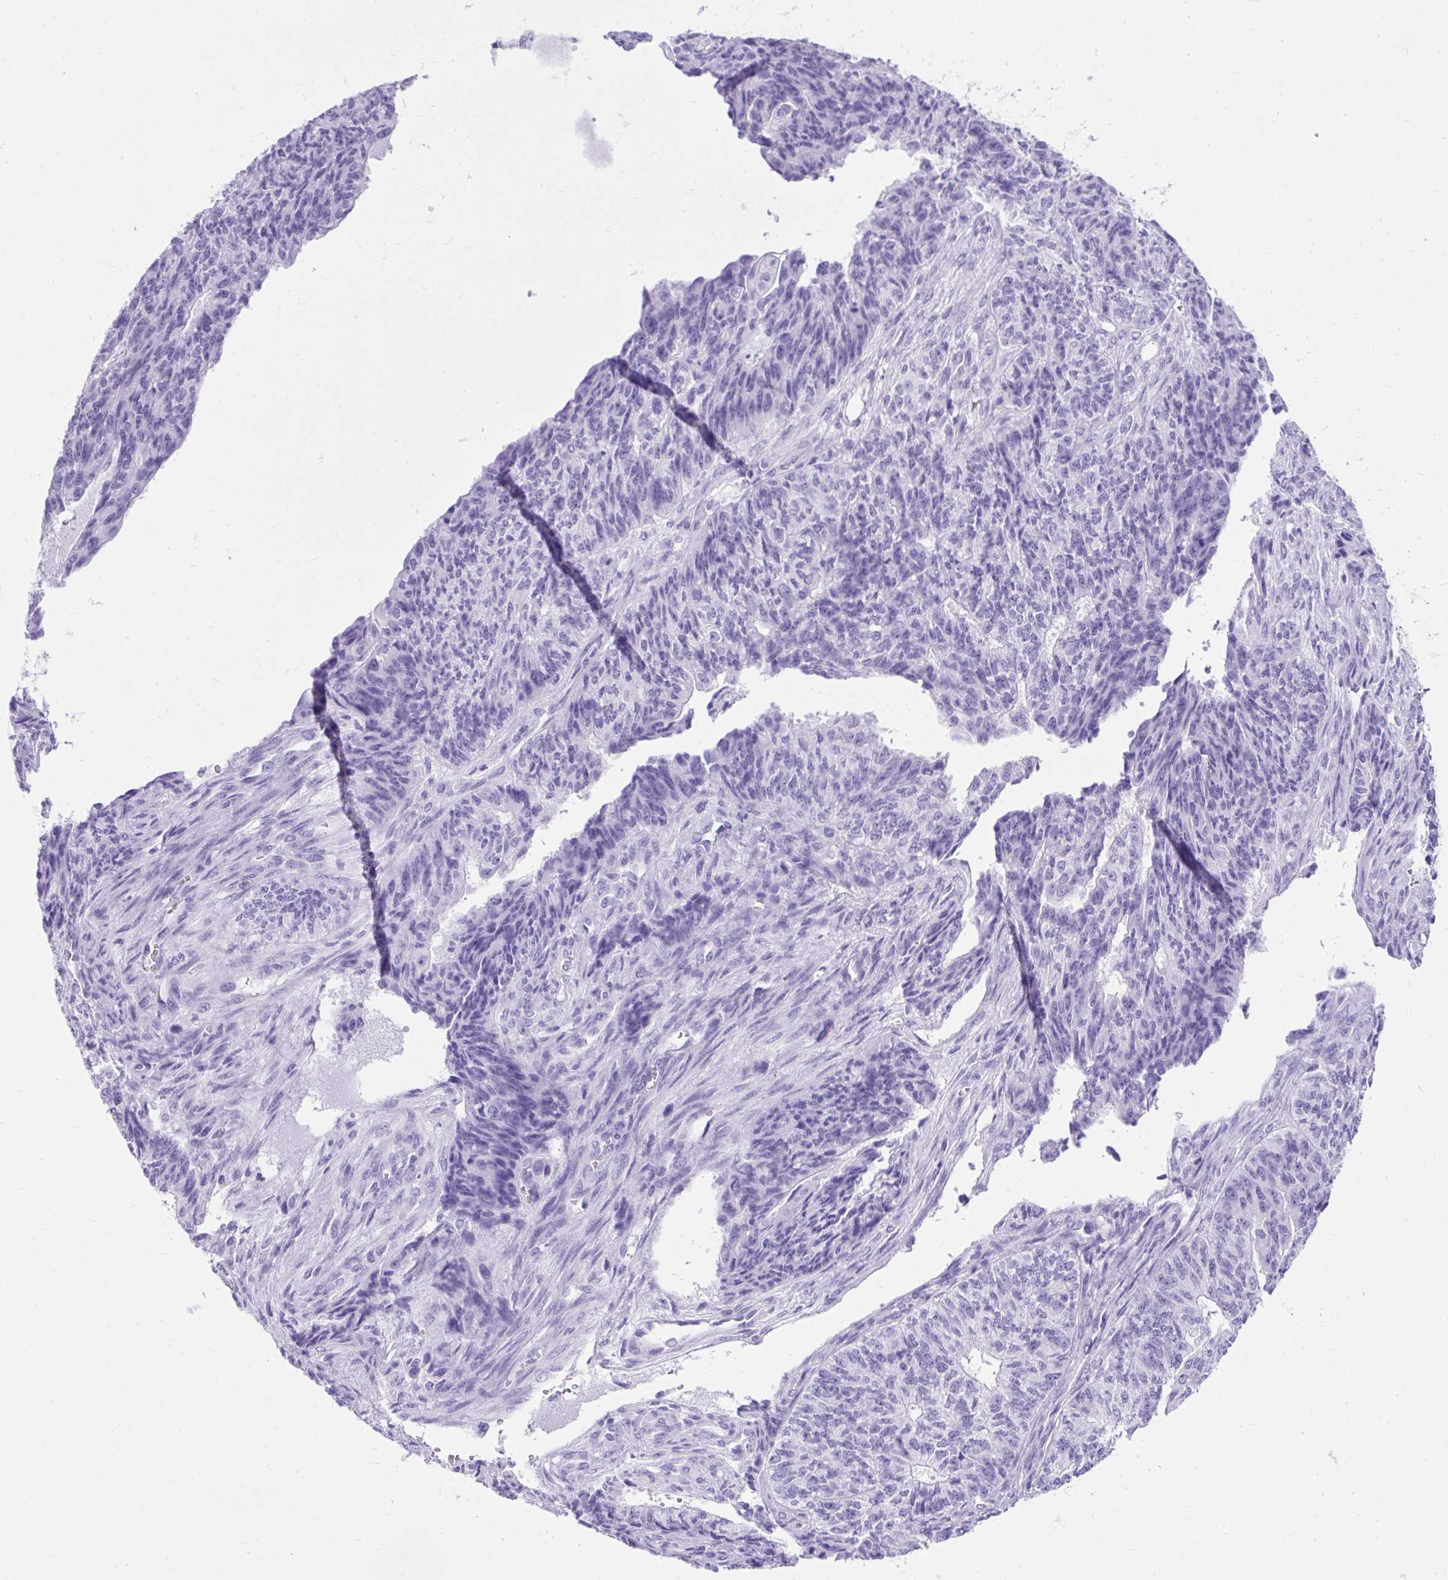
{"staining": {"intensity": "negative", "quantity": "none", "location": "none"}, "tissue": "endometrial cancer", "cell_type": "Tumor cells", "image_type": "cancer", "snomed": [{"axis": "morphology", "description": "Adenocarcinoma, NOS"}, {"axis": "topography", "description": "Endometrium"}], "caption": "High power microscopy micrograph of an IHC micrograph of endometrial cancer (adenocarcinoma), revealing no significant expression in tumor cells.", "gene": "PVALB", "patient": {"sex": "female", "age": 32}}